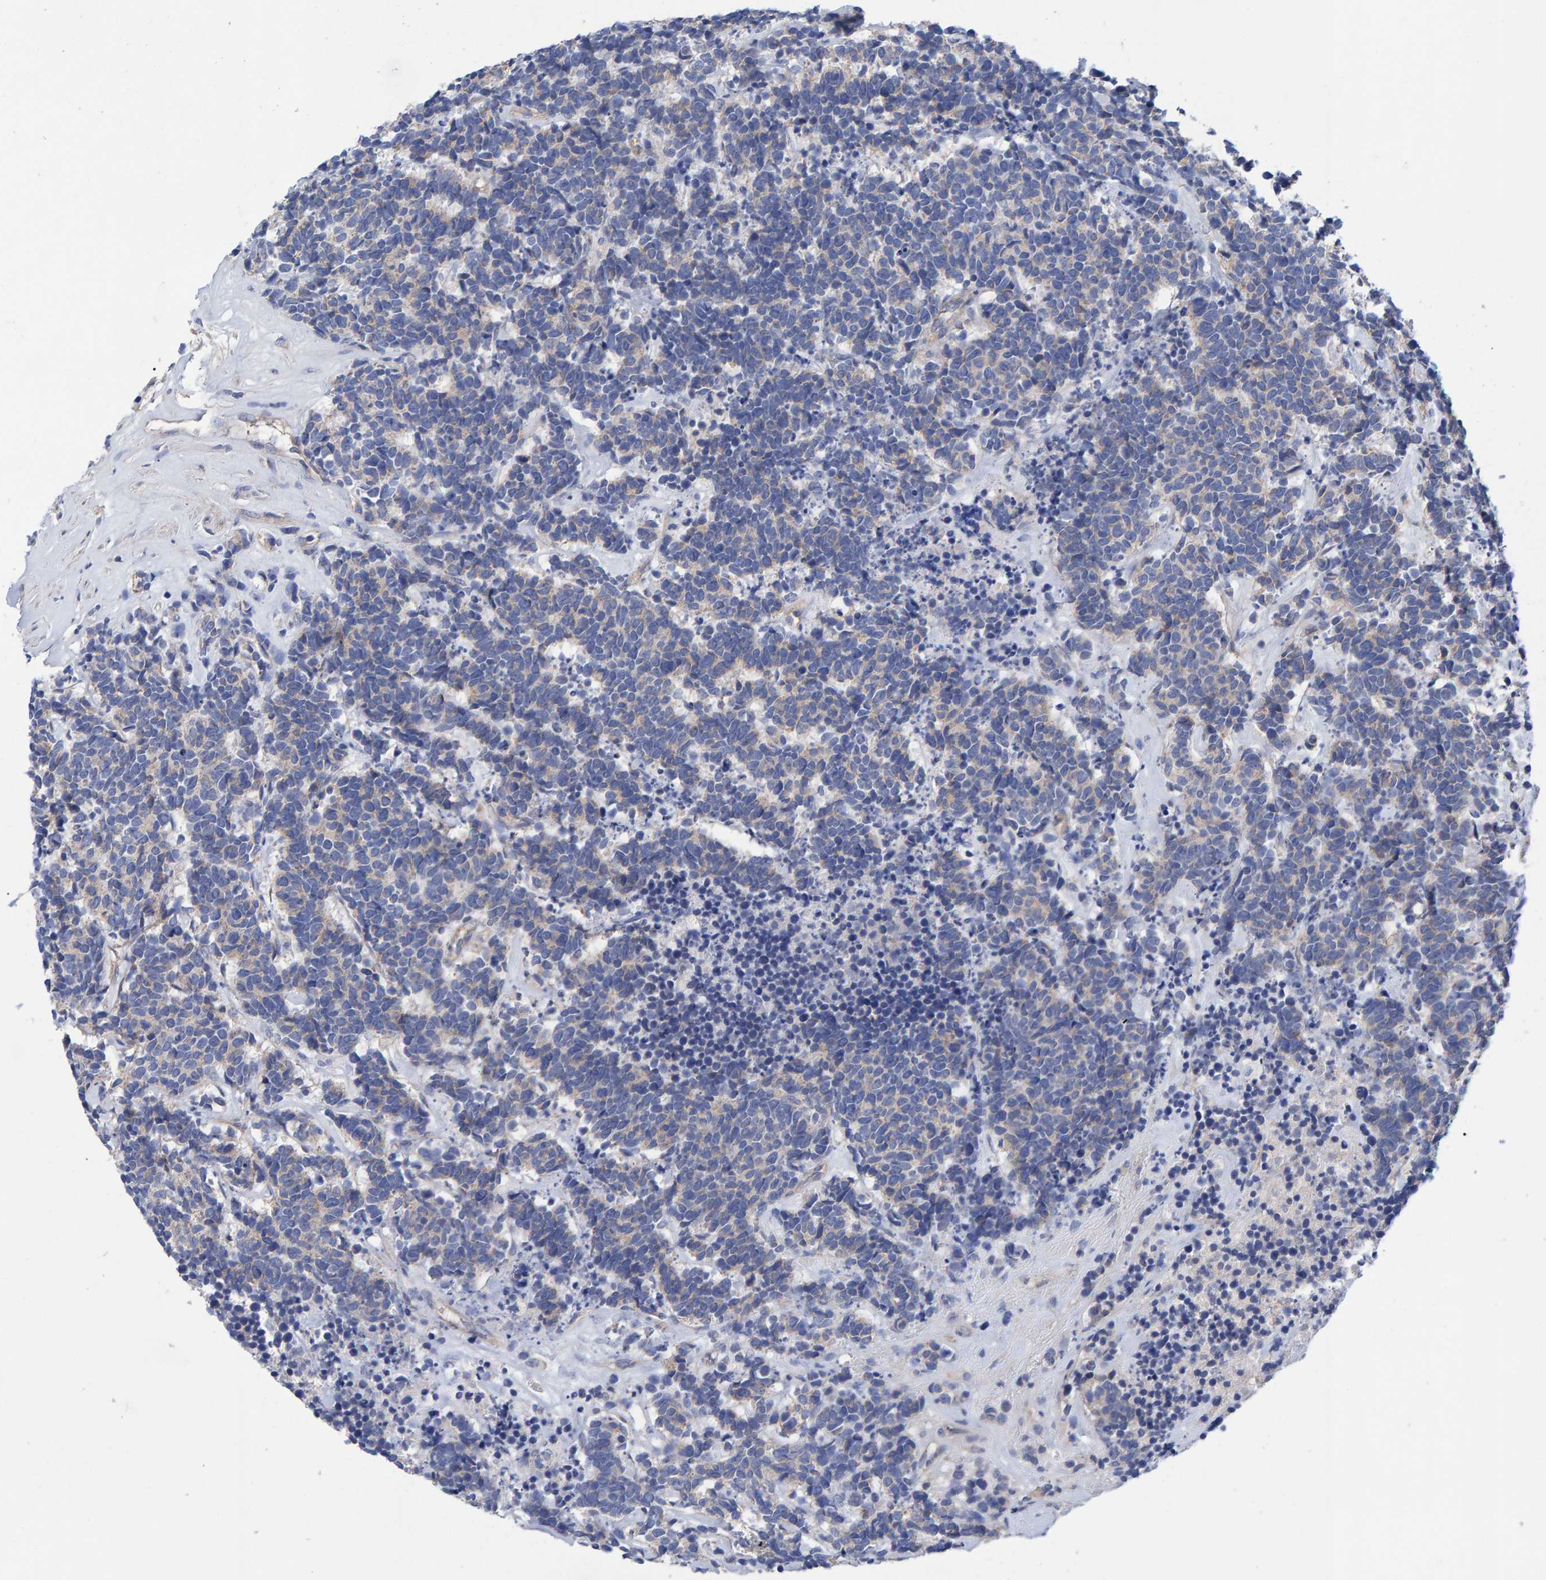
{"staining": {"intensity": "negative", "quantity": "none", "location": "none"}, "tissue": "carcinoid", "cell_type": "Tumor cells", "image_type": "cancer", "snomed": [{"axis": "morphology", "description": "Carcinoma, NOS"}, {"axis": "morphology", "description": "Carcinoid, malignant, NOS"}, {"axis": "topography", "description": "Urinary bladder"}], "caption": "Immunohistochemistry photomicrograph of malignant carcinoid stained for a protein (brown), which displays no expression in tumor cells.", "gene": "EFR3A", "patient": {"sex": "male", "age": 57}}